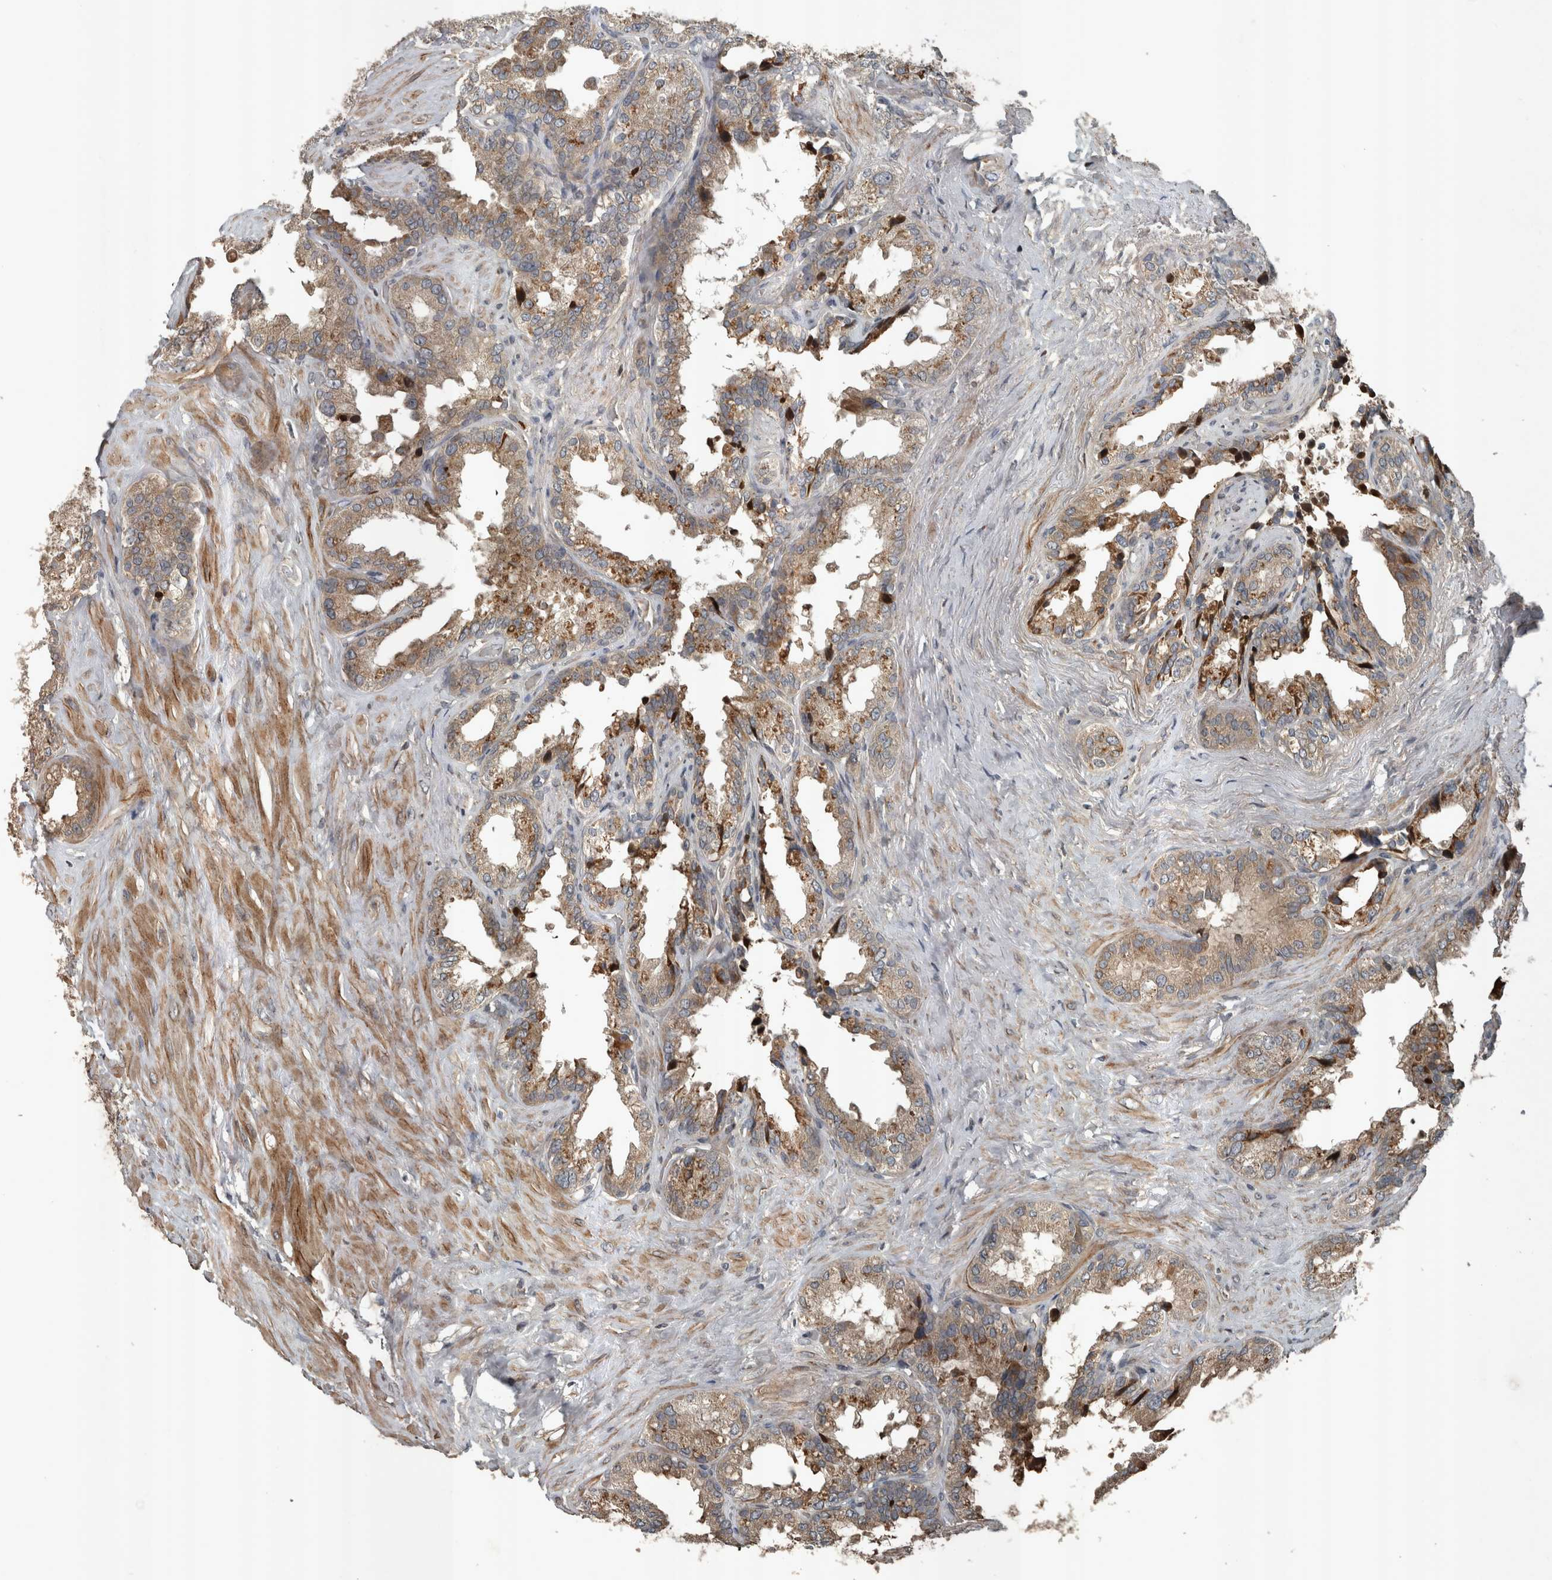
{"staining": {"intensity": "moderate", "quantity": "25%-75%", "location": "cytoplasmic/membranous"}, "tissue": "seminal vesicle", "cell_type": "Glandular cells", "image_type": "normal", "snomed": [{"axis": "morphology", "description": "Normal tissue, NOS"}, {"axis": "topography", "description": "Seminal veicle"}], "caption": "Glandular cells exhibit medium levels of moderate cytoplasmic/membranous staining in about 25%-75% of cells in normal human seminal vesicle.", "gene": "ZNF345", "patient": {"sex": "male", "age": 80}}